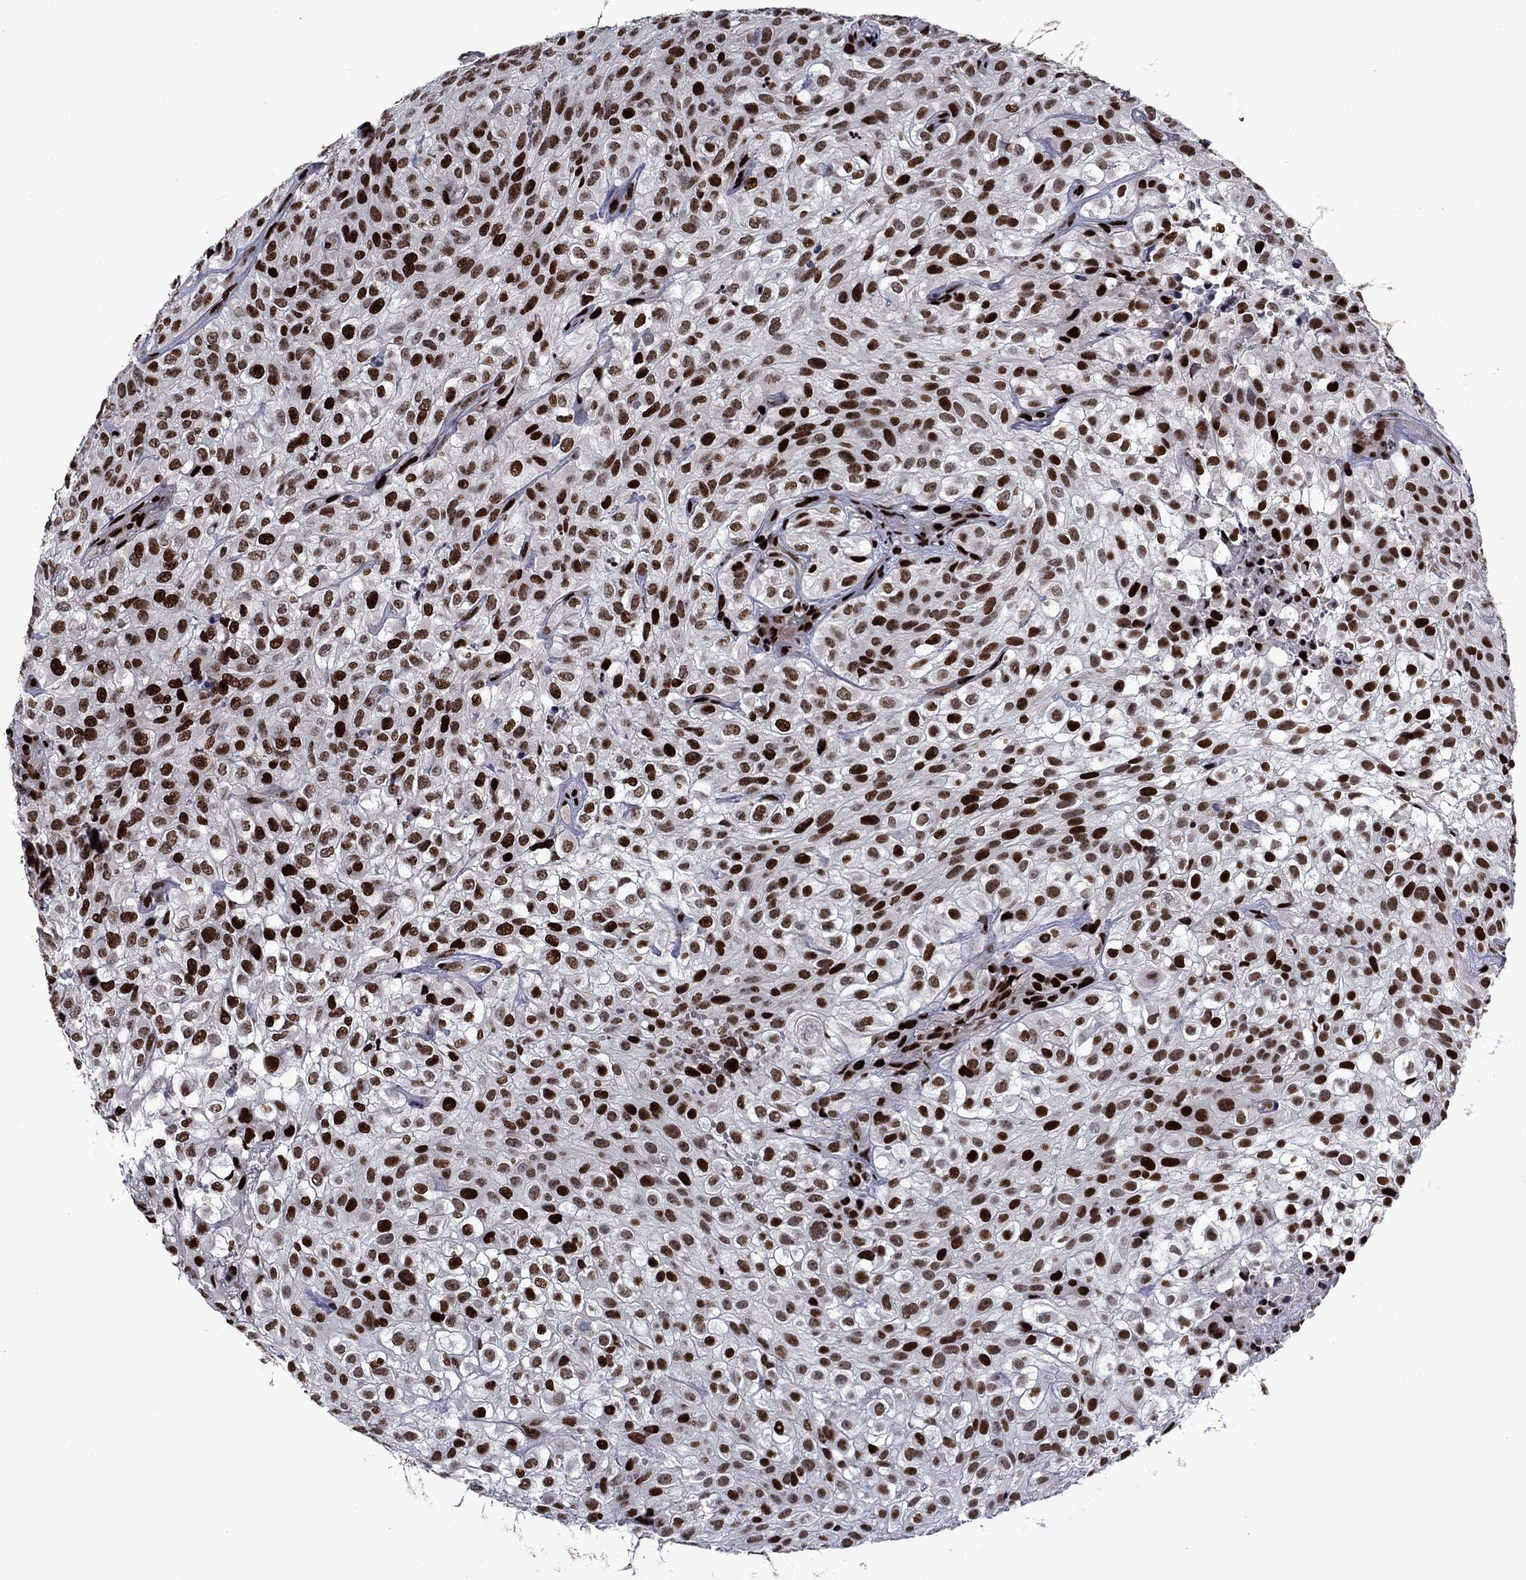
{"staining": {"intensity": "strong", "quantity": ">75%", "location": "nuclear"}, "tissue": "urothelial cancer", "cell_type": "Tumor cells", "image_type": "cancer", "snomed": [{"axis": "morphology", "description": "Urothelial carcinoma, High grade"}, {"axis": "topography", "description": "Urinary bladder"}], "caption": "High-power microscopy captured an immunohistochemistry image of urothelial cancer, revealing strong nuclear staining in approximately >75% of tumor cells.", "gene": "LIMK1", "patient": {"sex": "male", "age": 56}}